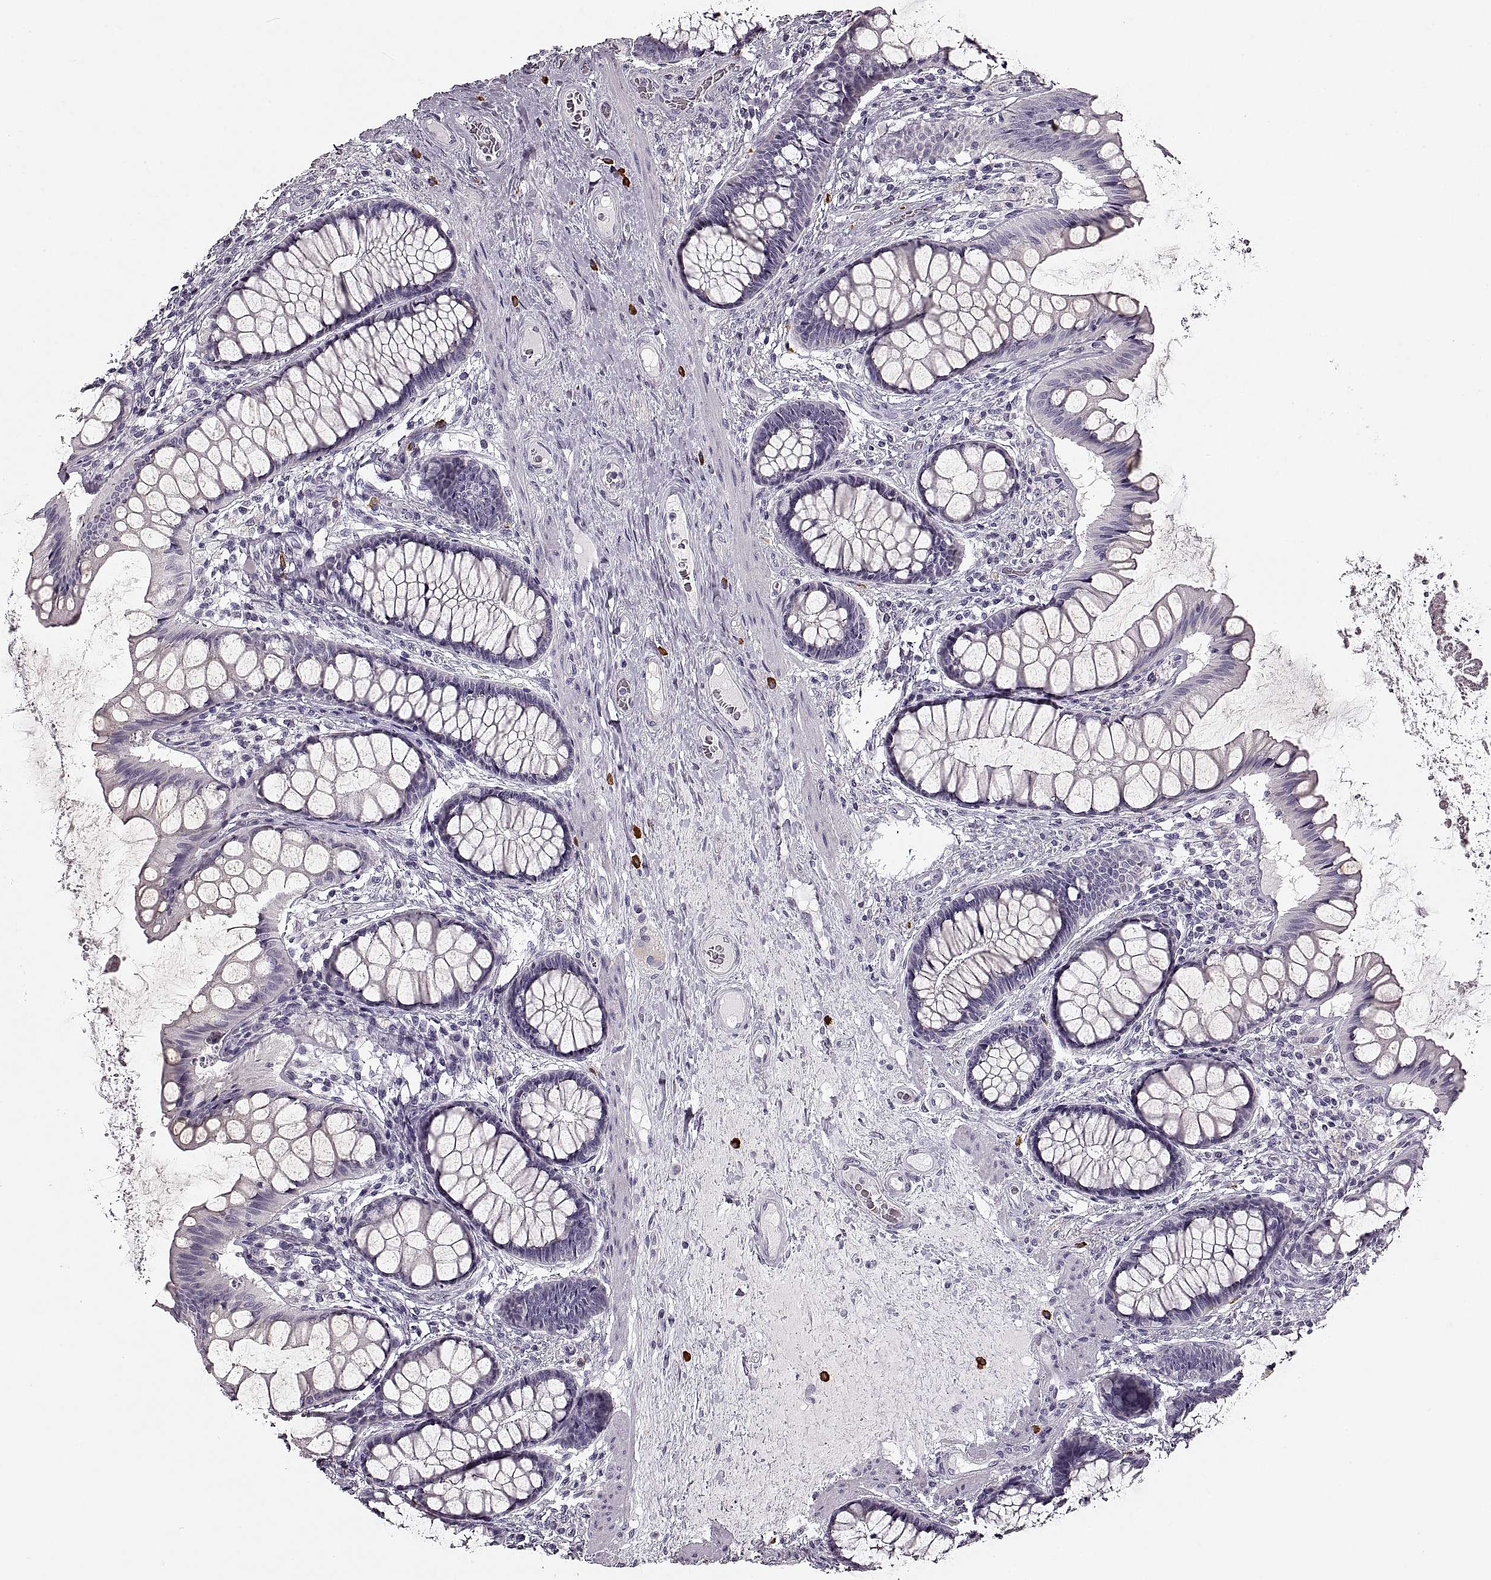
{"staining": {"intensity": "negative", "quantity": "none", "location": "none"}, "tissue": "colon", "cell_type": "Endothelial cells", "image_type": "normal", "snomed": [{"axis": "morphology", "description": "Normal tissue, NOS"}, {"axis": "topography", "description": "Colon"}], "caption": "Colon was stained to show a protein in brown. There is no significant positivity in endothelial cells. (Brightfield microscopy of DAB (3,3'-diaminobenzidine) immunohistochemistry at high magnification).", "gene": "CNTN1", "patient": {"sex": "female", "age": 65}}